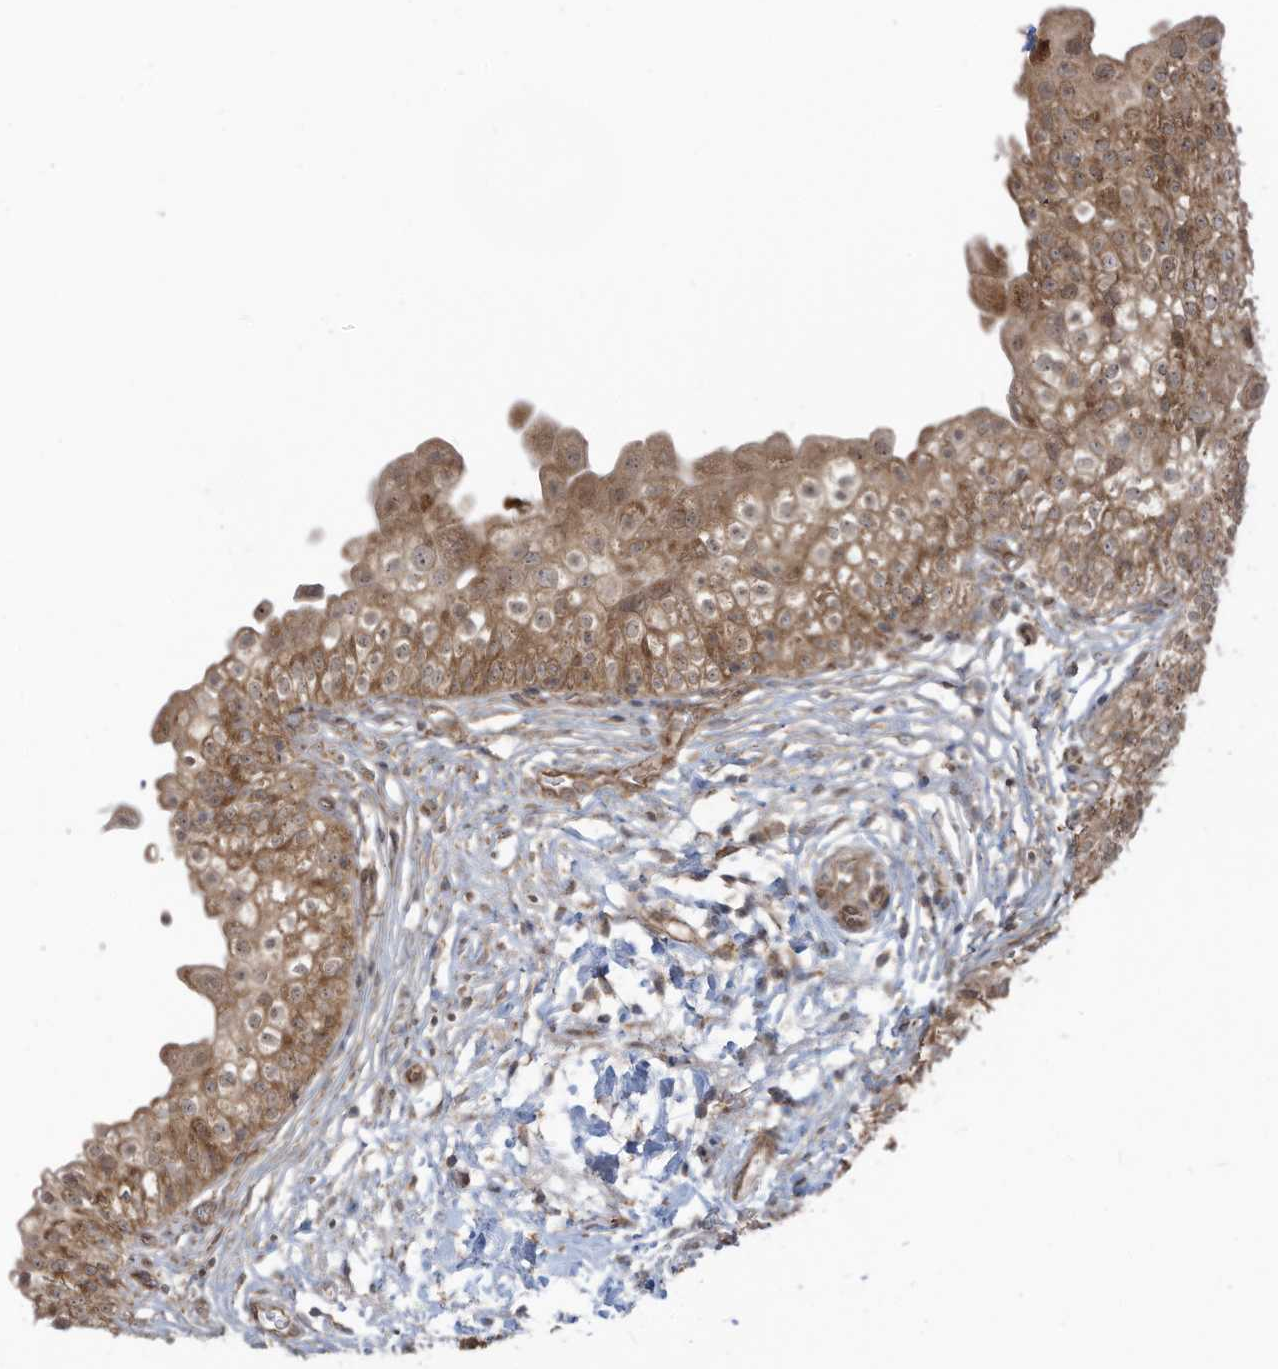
{"staining": {"intensity": "moderate", "quantity": ">75%", "location": "cytoplasmic/membranous"}, "tissue": "urinary bladder", "cell_type": "Urothelial cells", "image_type": "normal", "snomed": [{"axis": "morphology", "description": "Normal tissue, NOS"}, {"axis": "topography", "description": "Urinary bladder"}], "caption": "Immunohistochemical staining of unremarkable urinary bladder exhibits >75% levels of moderate cytoplasmic/membranous protein expression in approximately >75% of urothelial cells. (DAB (3,3'-diaminobenzidine) = brown stain, brightfield microscopy at high magnification).", "gene": "TRIM67", "patient": {"sex": "male", "age": 55}}